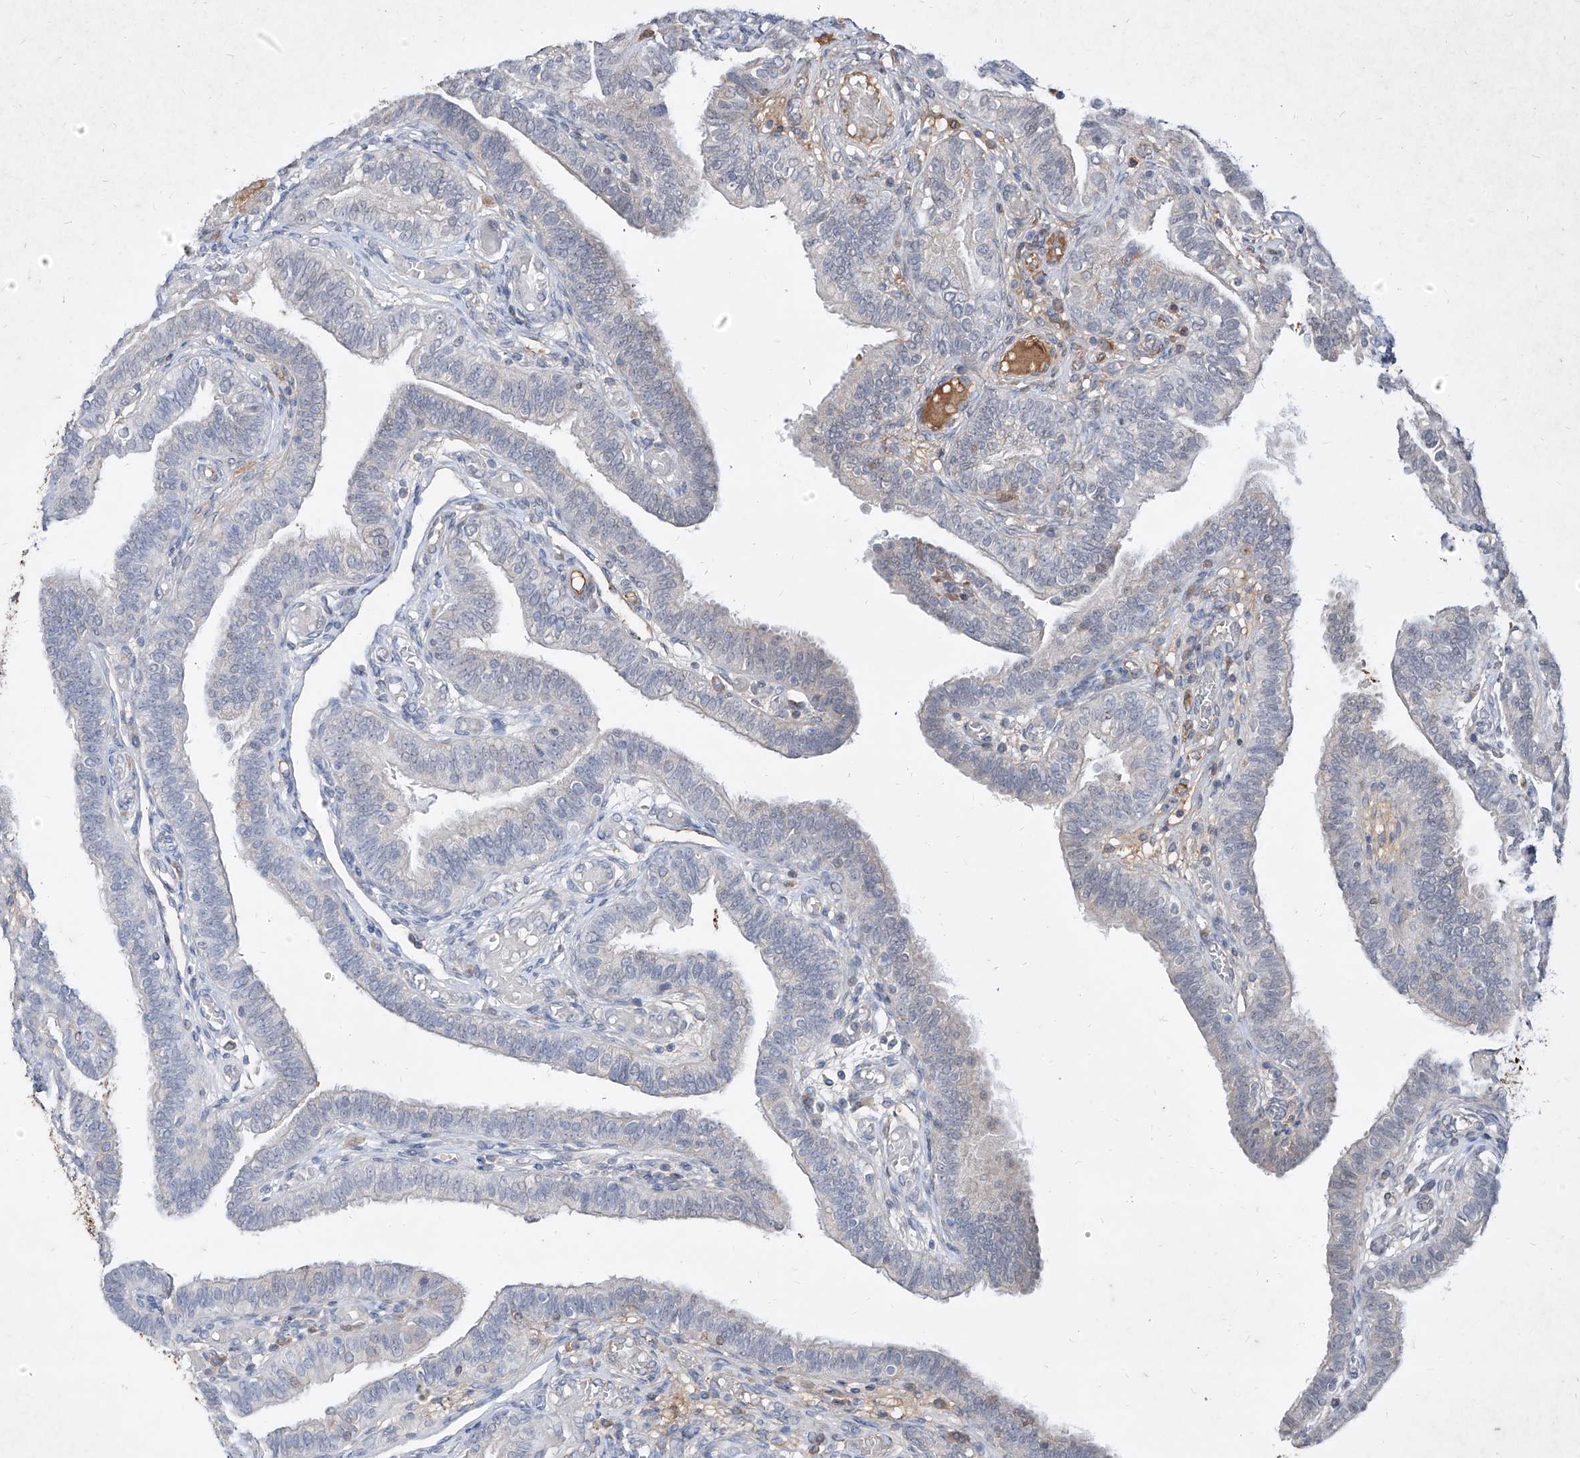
{"staining": {"intensity": "weak", "quantity": "<25%", "location": "cytoplasmic/membranous"}, "tissue": "fallopian tube", "cell_type": "Glandular cells", "image_type": "normal", "snomed": [{"axis": "morphology", "description": "Normal tissue, NOS"}, {"axis": "topography", "description": "Fallopian tube"}], "caption": "A high-resolution image shows immunohistochemistry (IHC) staining of normal fallopian tube, which displays no significant positivity in glandular cells.", "gene": "C4A", "patient": {"sex": "female", "age": 39}}